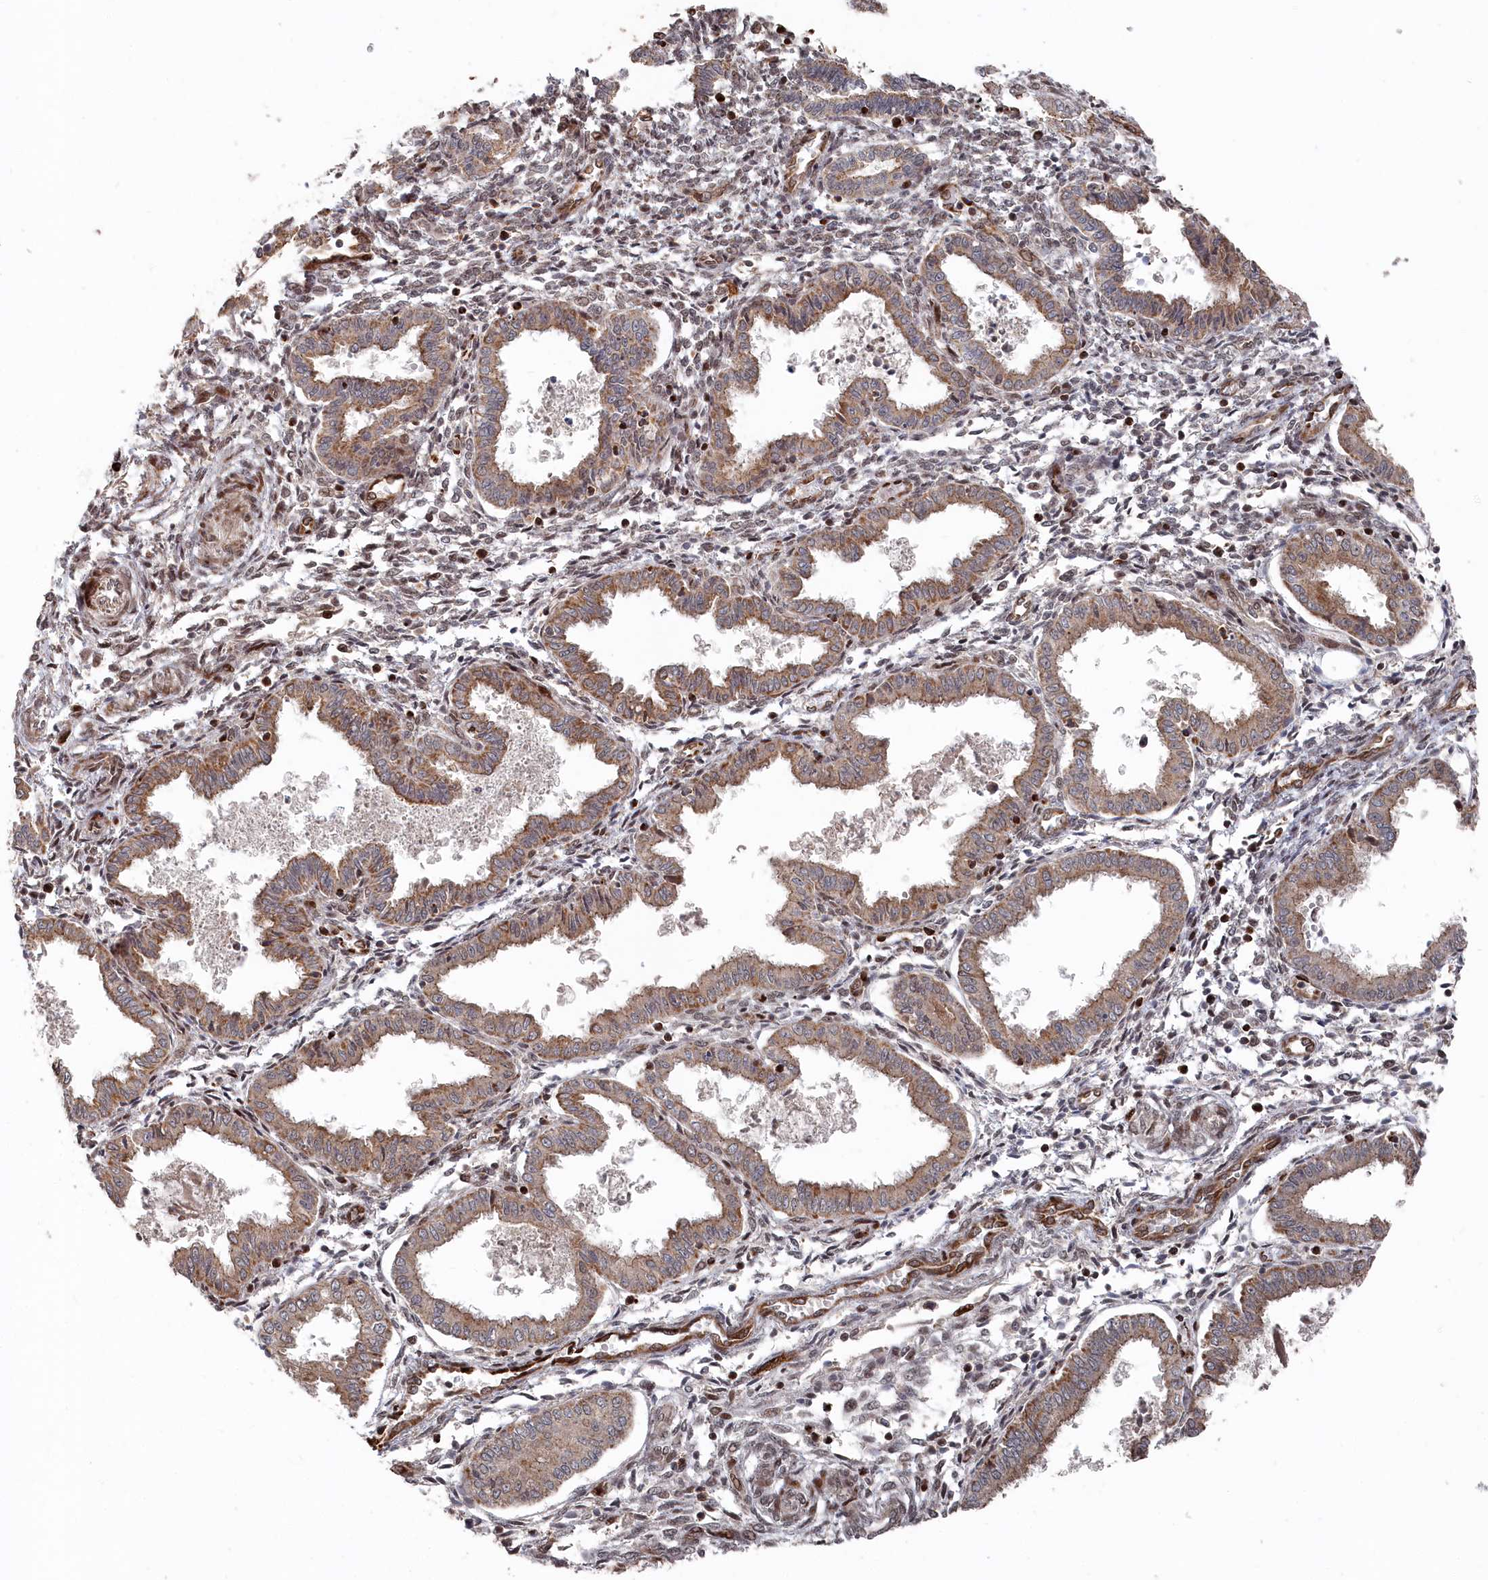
{"staining": {"intensity": "moderate", "quantity": "25%-75%", "location": "cytoplasmic/membranous,nuclear"}, "tissue": "endometrium", "cell_type": "Cells in endometrial stroma", "image_type": "normal", "snomed": [{"axis": "morphology", "description": "Normal tissue, NOS"}, {"axis": "topography", "description": "Endometrium"}], "caption": "Endometrium stained for a protein (brown) shows moderate cytoplasmic/membranous,nuclear positive staining in about 25%-75% of cells in endometrial stroma.", "gene": "POLR3A", "patient": {"sex": "female", "age": 33}}